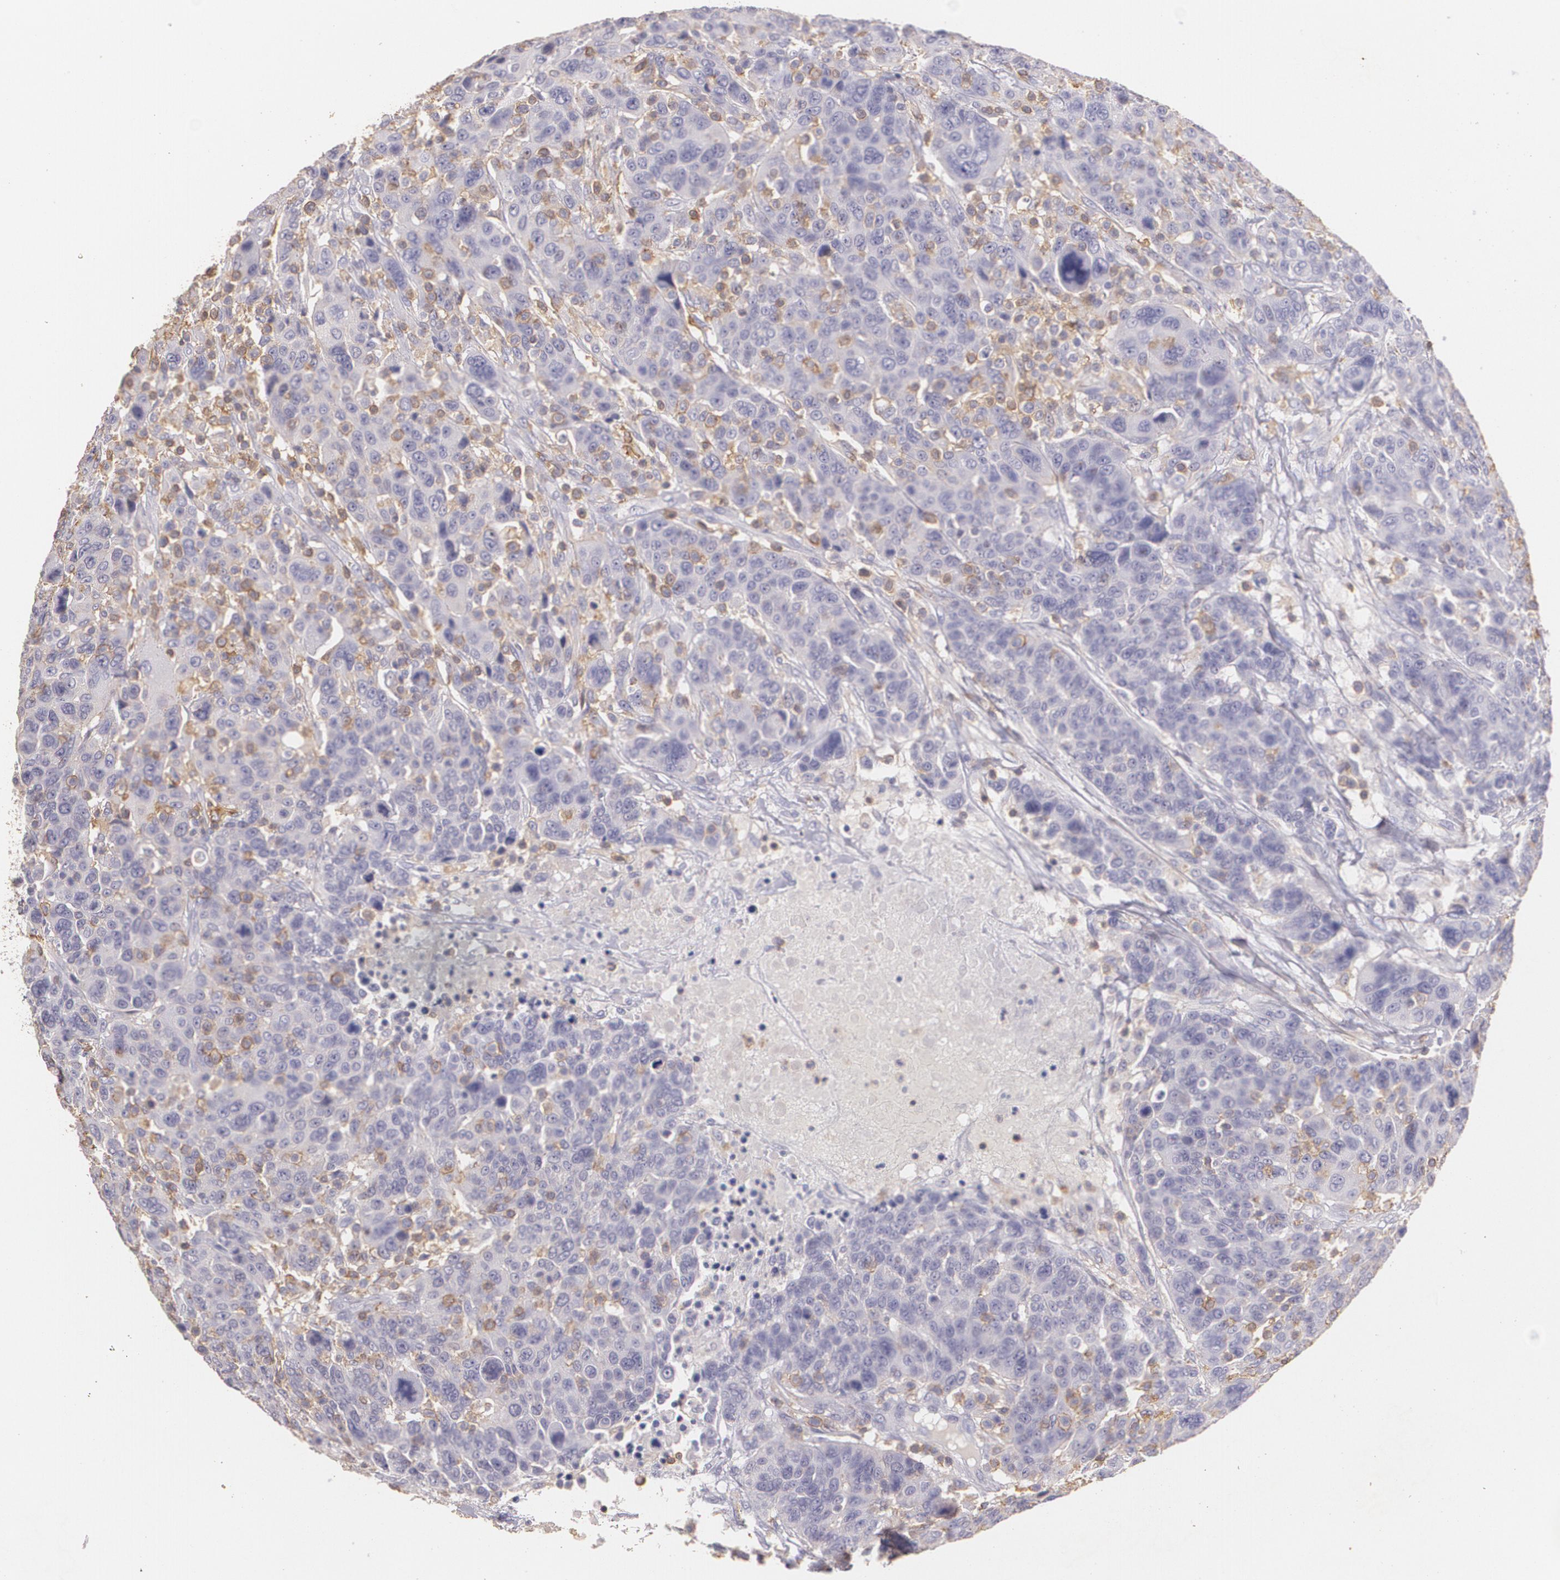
{"staining": {"intensity": "negative", "quantity": "none", "location": "none"}, "tissue": "breast cancer", "cell_type": "Tumor cells", "image_type": "cancer", "snomed": [{"axis": "morphology", "description": "Duct carcinoma"}, {"axis": "topography", "description": "Breast"}], "caption": "Human breast cancer (invasive ductal carcinoma) stained for a protein using IHC reveals no expression in tumor cells.", "gene": "TGFBR1", "patient": {"sex": "female", "age": 37}}